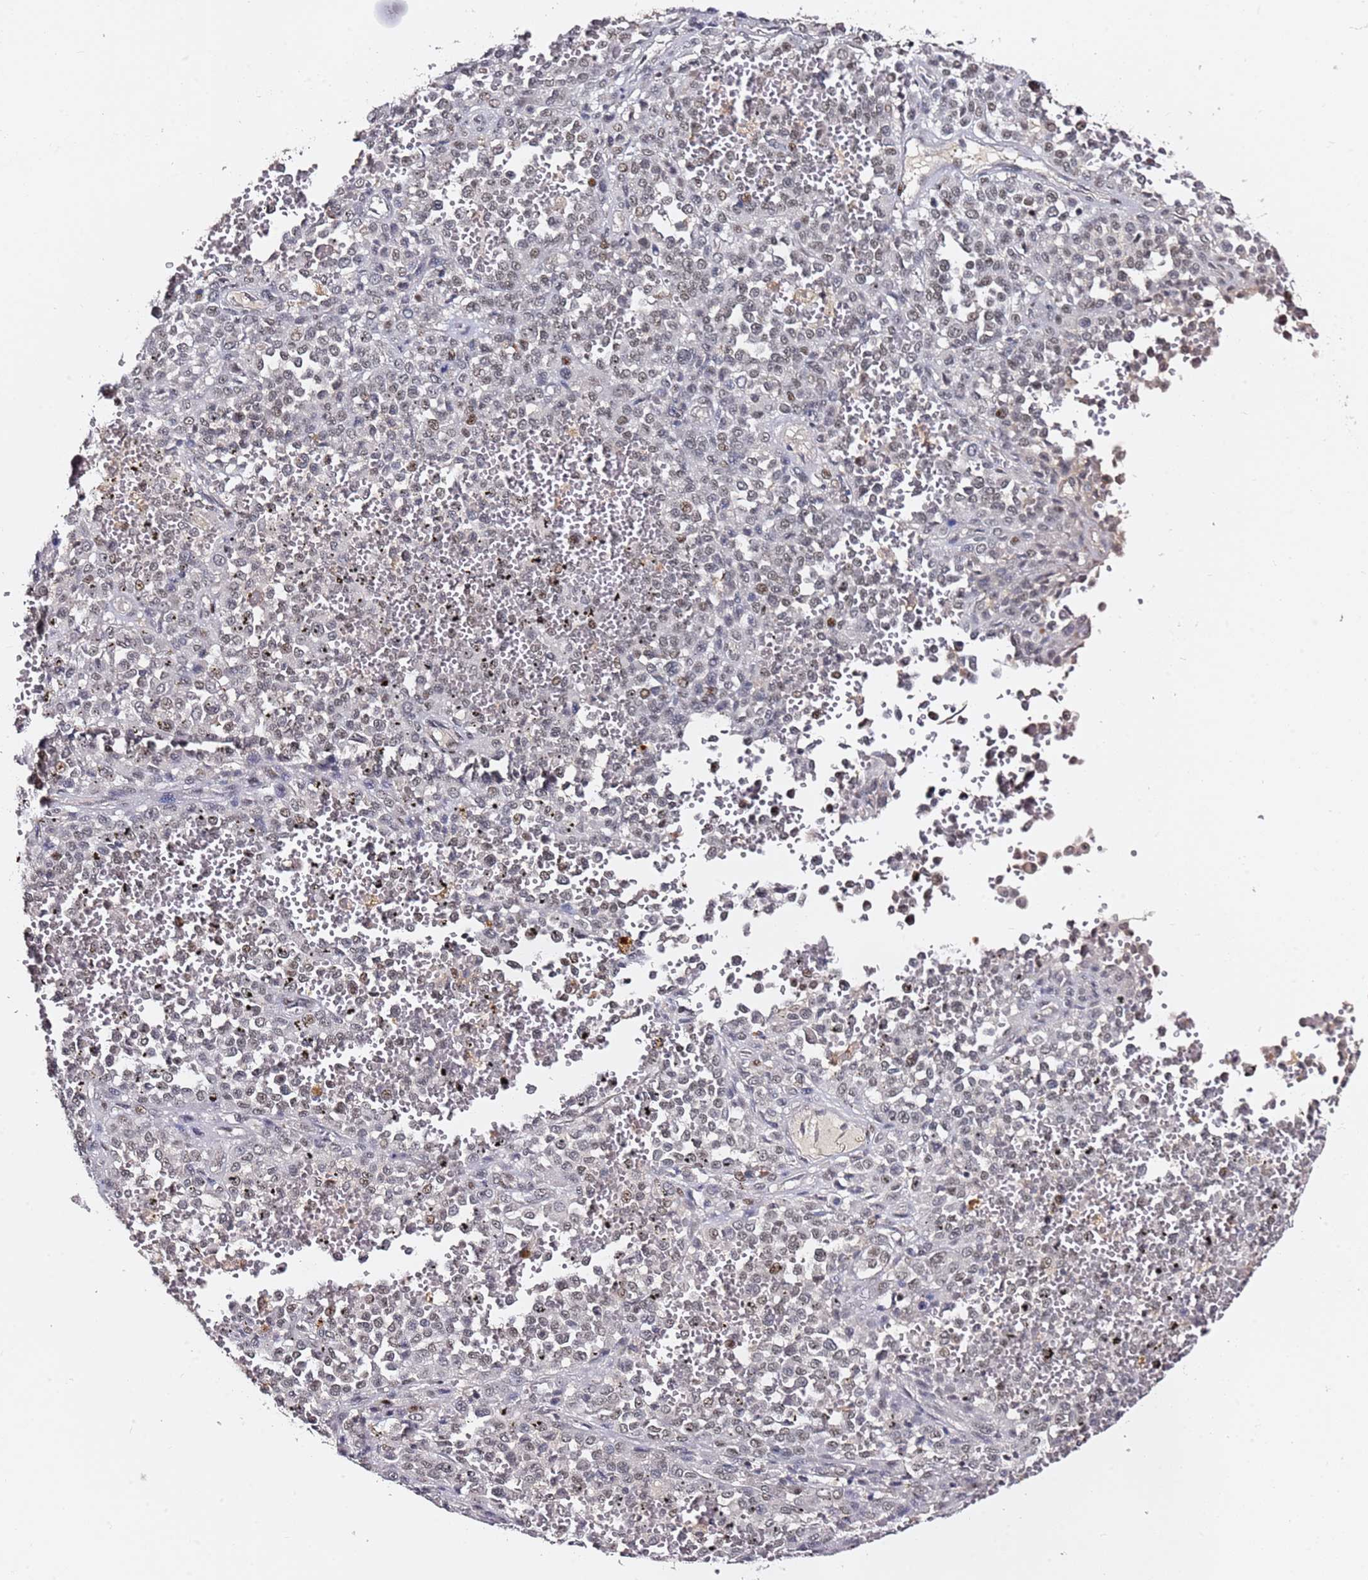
{"staining": {"intensity": "weak", "quantity": "<25%", "location": "nuclear"}, "tissue": "melanoma", "cell_type": "Tumor cells", "image_type": "cancer", "snomed": [{"axis": "morphology", "description": "Malignant melanoma, Metastatic site"}, {"axis": "topography", "description": "Pancreas"}], "caption": "There is no significant positivity in tumor cells of melanoma. (DAB IHC, high magnification).", "gene": "FCF1", "patient": {"sex": "female", "age": 30}}